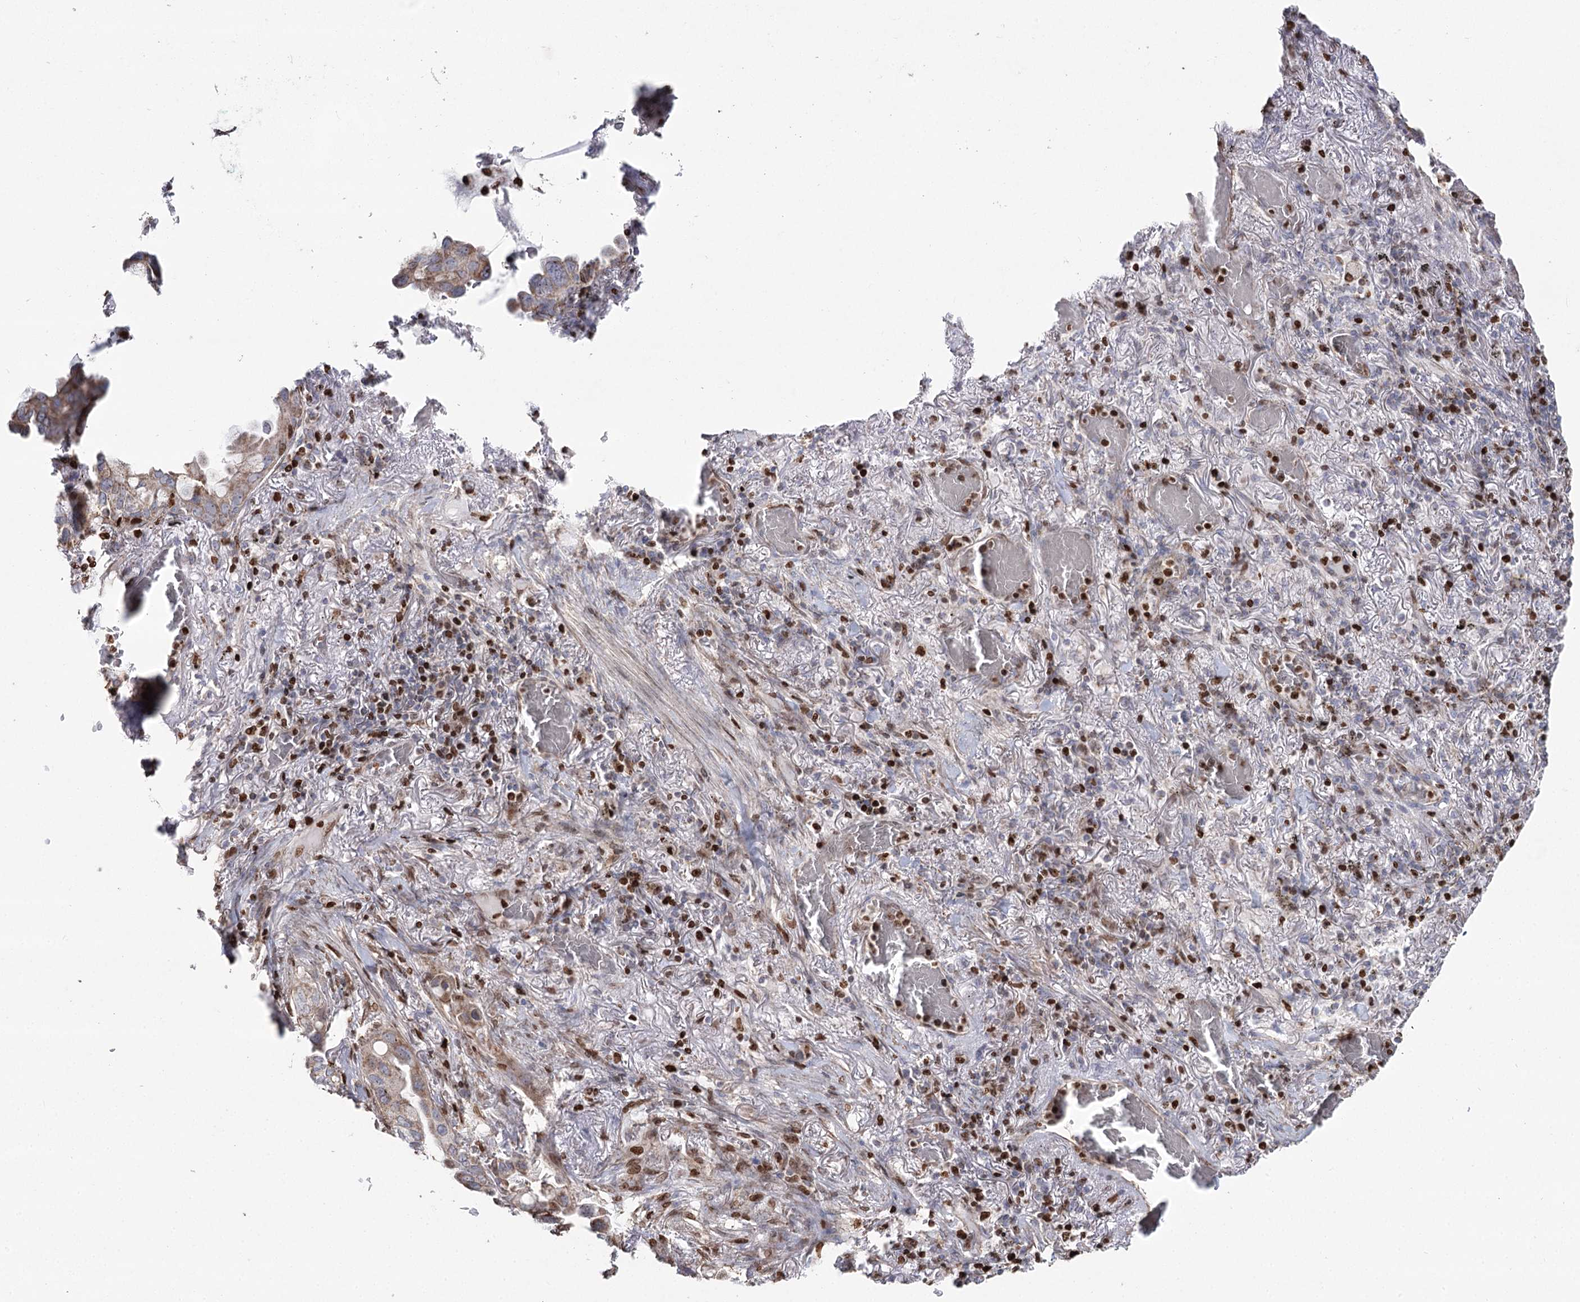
{"staining": {"intensity": "moderate", "quantity": ">75%", "location": "cytoplasmic/membranous,nuclear"}, "tissue": "lung cancer", "cell_type": "Tumor cells", "image_type": "cancer", "snomed": [{"axis": "morphology", "description": "Adenocarcinoma, NOS"}, {"axis": "topography", "description": "Lung"}], "caption": "Human lung cancer (adenocarcinoma) stained for a protein (brown) shows moderate cytoplasmic/membranous and nuclear positive staining in about >75% of tumor cells.", "gene": "PDHX", "patient": {"sex": "male", "age": 64}}